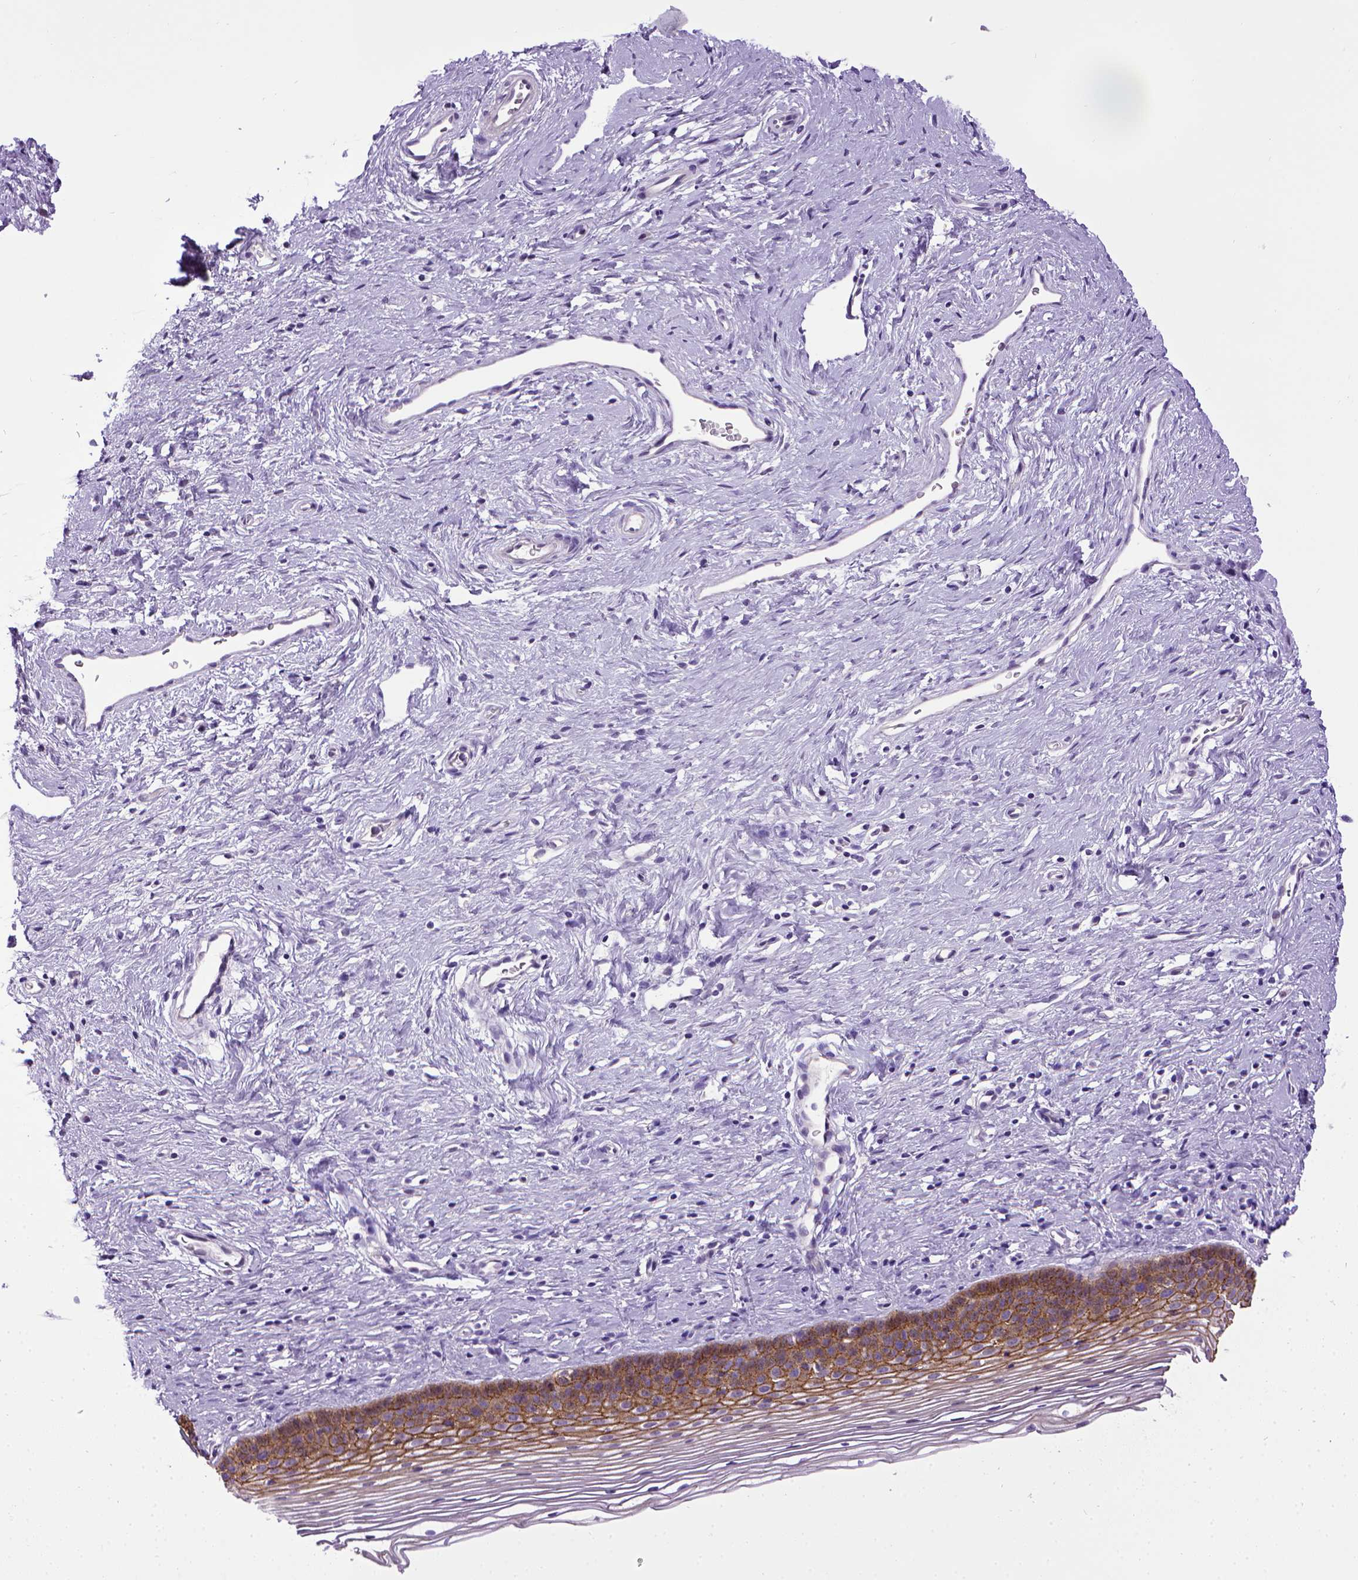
{"staining": {"intensity": "strong", "quantity": ">75%", "location": "cytoplasmic/membranous"}, "tissue": "cervix", "cell_type": "Glandular cells", "image_type": "normal", "snomed": [{"axis": "morphology", "description": "Normal tissue, NOS"}, {"axis": "topography", "description": "Cervix"}], "caption": "Protein analysis of unremarkable cervix shows strong cytoplasmic/membranous positivity in about >75% of glandular cells.", "gene": "CDH1", "patient": {"sex": "female", "age": 39}}